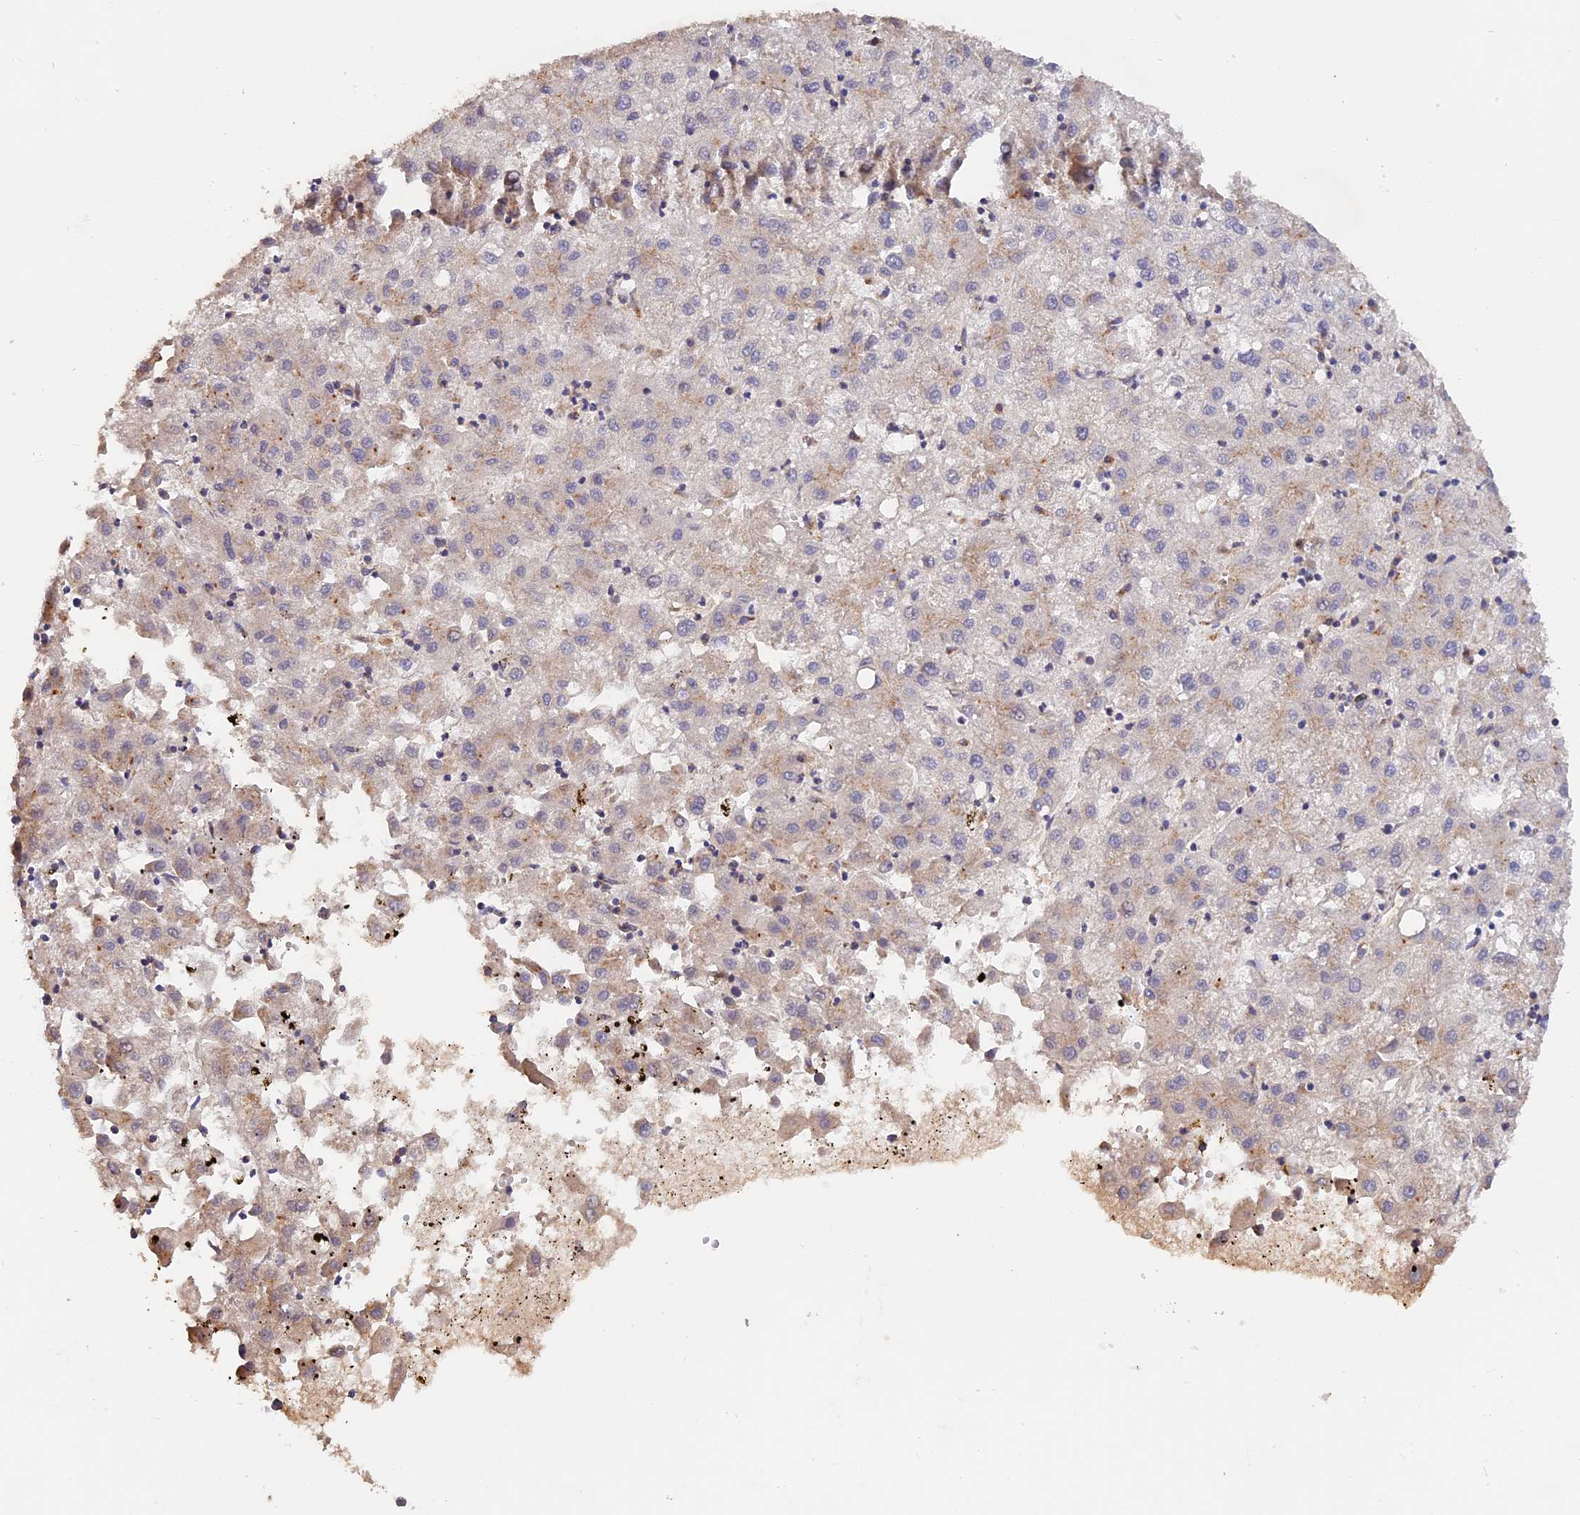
{"staining": {"intensity": "weak", "quantity": "25%-75%", "location": "cytoplasmic/membranous"}, "tissue": "liver cancer", "cell_type": "Tumor cells", "image_type": "cancer", "snomed": [{"axis": "morphology", "description": "Carcinoma, Hepatocellular, NOS"}, {"axis": "topography", "description": "Liver"}], "caption": "Human liver hepatocellular carcinoma stained with a brown dye shows weak cytoplasmic/membranous positive positivity in approximately 25%-75% of tumor cells.", "gene": "TANGO6", "patient": {"sex": "male", "age": 72}}